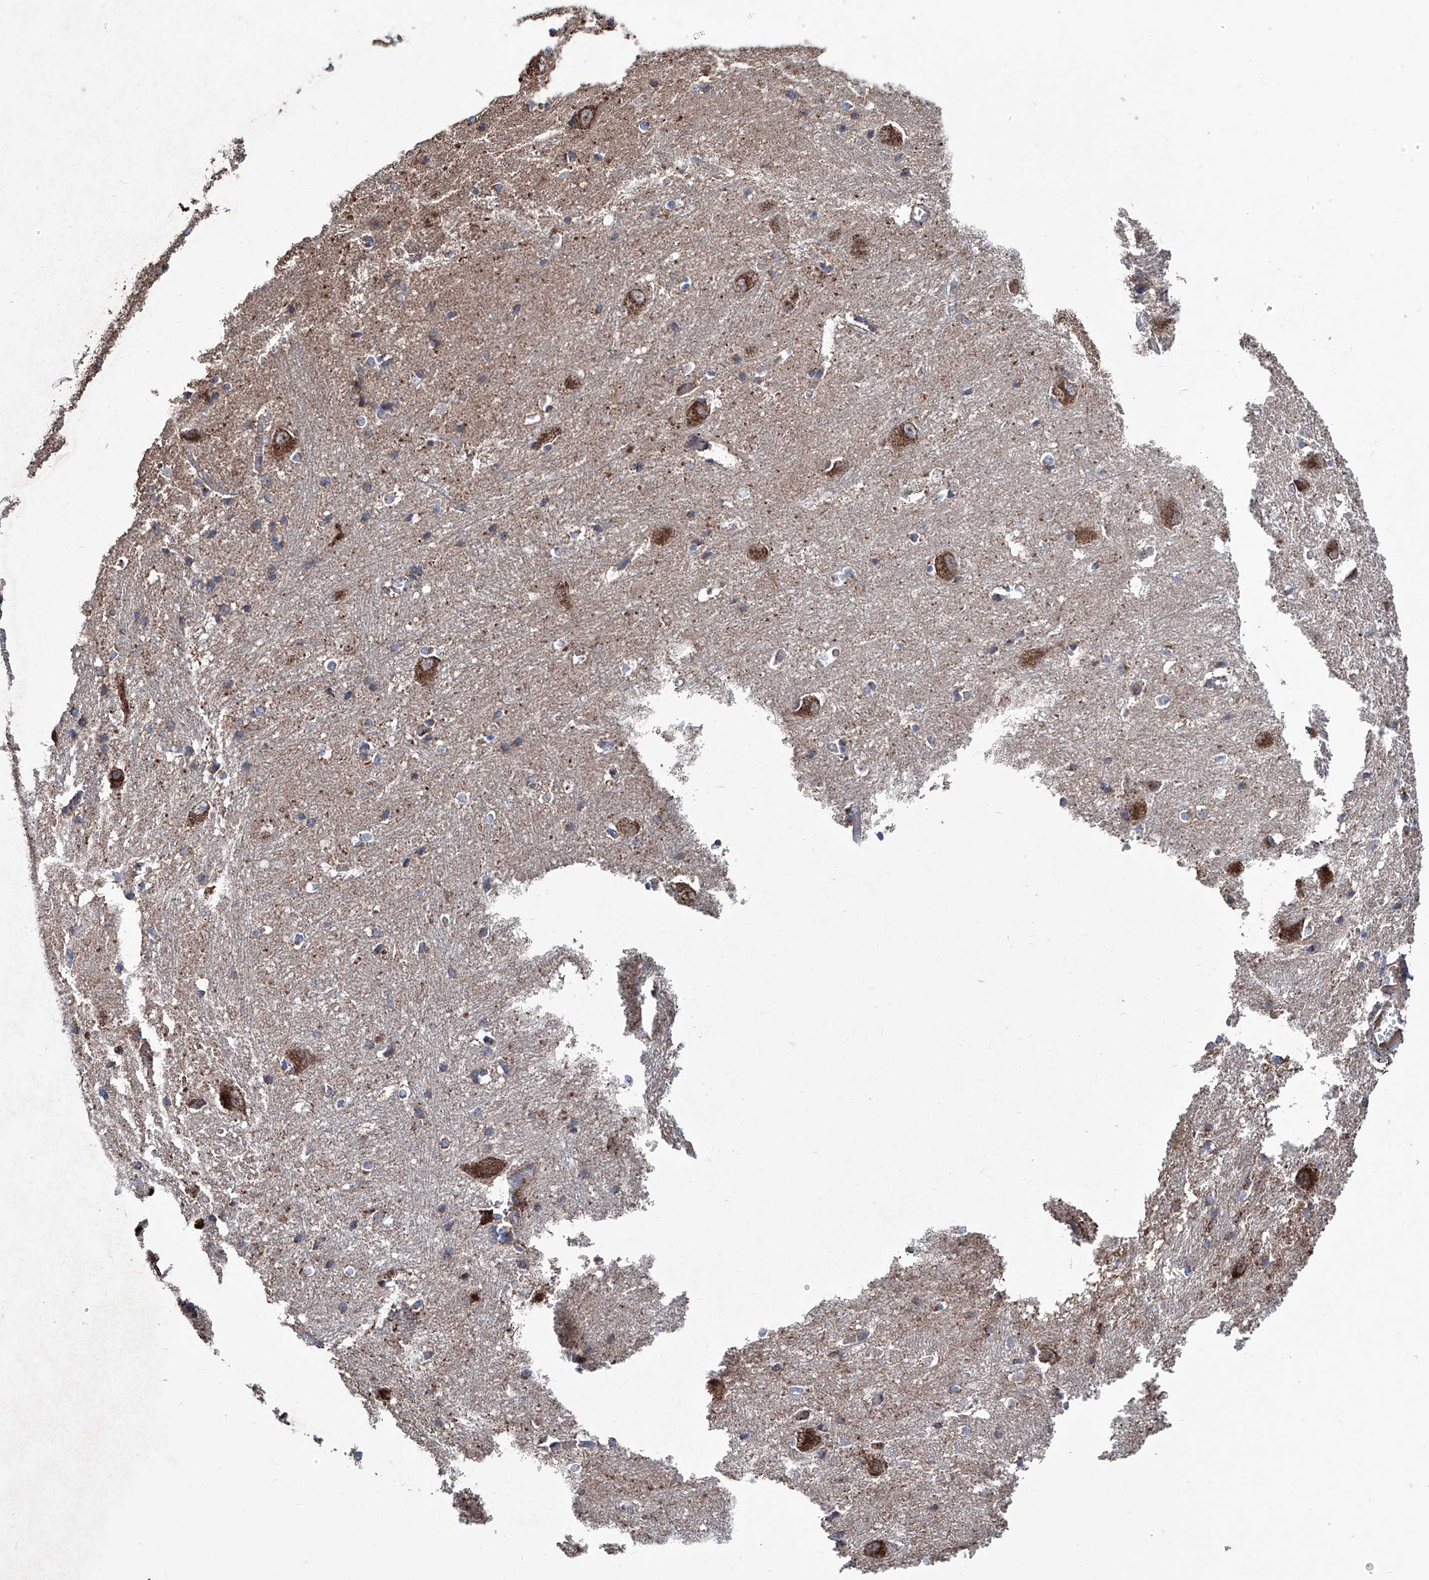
{"staining": {"intensity": "moderate", "quantity": "25%-75%", "location": "cytoplasmic/membranous"}, "tissue": "caudate", "cell_type": "Glial cells", "image_type": "normal", "snomed": [{"axis": "morphology", "description": "Normal tissue, NOS"}, {"axis": "topography", "description": "Lateral ventricle wall"}], "caption": "IHC staining of normal caudate, which displays medium levels of moderate cytoplasmic/membranous staining in approximately 25%-75% of glial cells indicating moderate cytoplasmic/membranous protein expression. The staining was performed using DAB (3,3'-diaminobenzidine) (brown) for protein detection and nuclei were counterstained in hematoxylin (blue).", "gene": "NHS", "patient": {"sex": "male", "age": 37}}